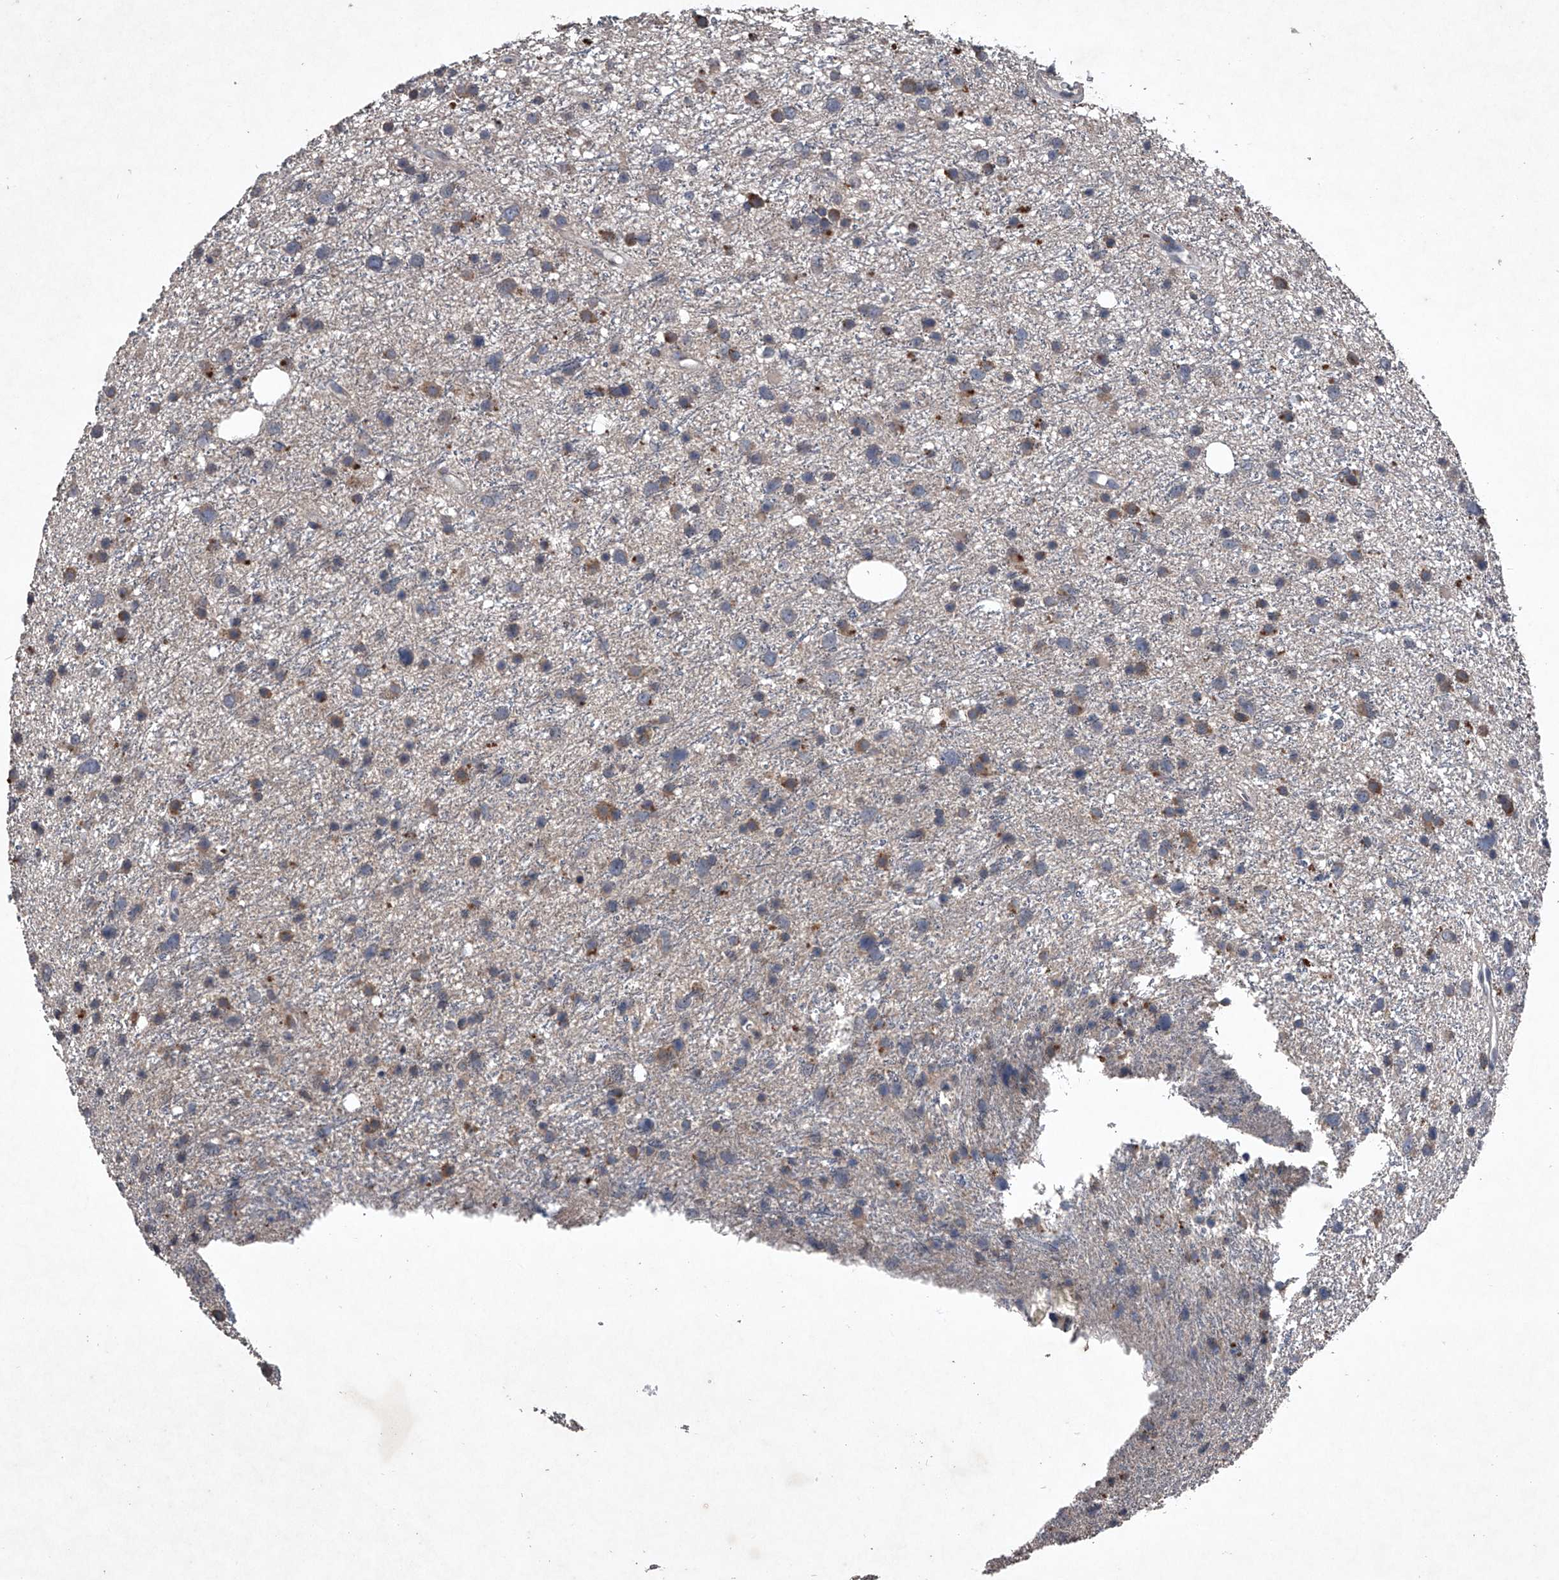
{"staining": {"intensity": "weak", "quantity": "25%-75%", "location": "cytoplasmic/membranous"}, "tissue": "glioma", "cell_type": "Tumor cells", "image_type": "cancer", "snomed": [{"axis": "morphology", "description": "Glioma, malignant, Low grade"}, {"axis": "topography", "description": "Cerebral cortex"}], "caption": "Immunohistochemical staining of glioma reveals low levels of weak cytoplasmic/membranous protein positivity in about 25%-75% of tumor cells. Immunohistochemistry (ihc) stains the protein of interest in brown and the nuclei are stained blue.", "gene": "MAPKAP1", "patient": {"sex": "female", "age": 39}}